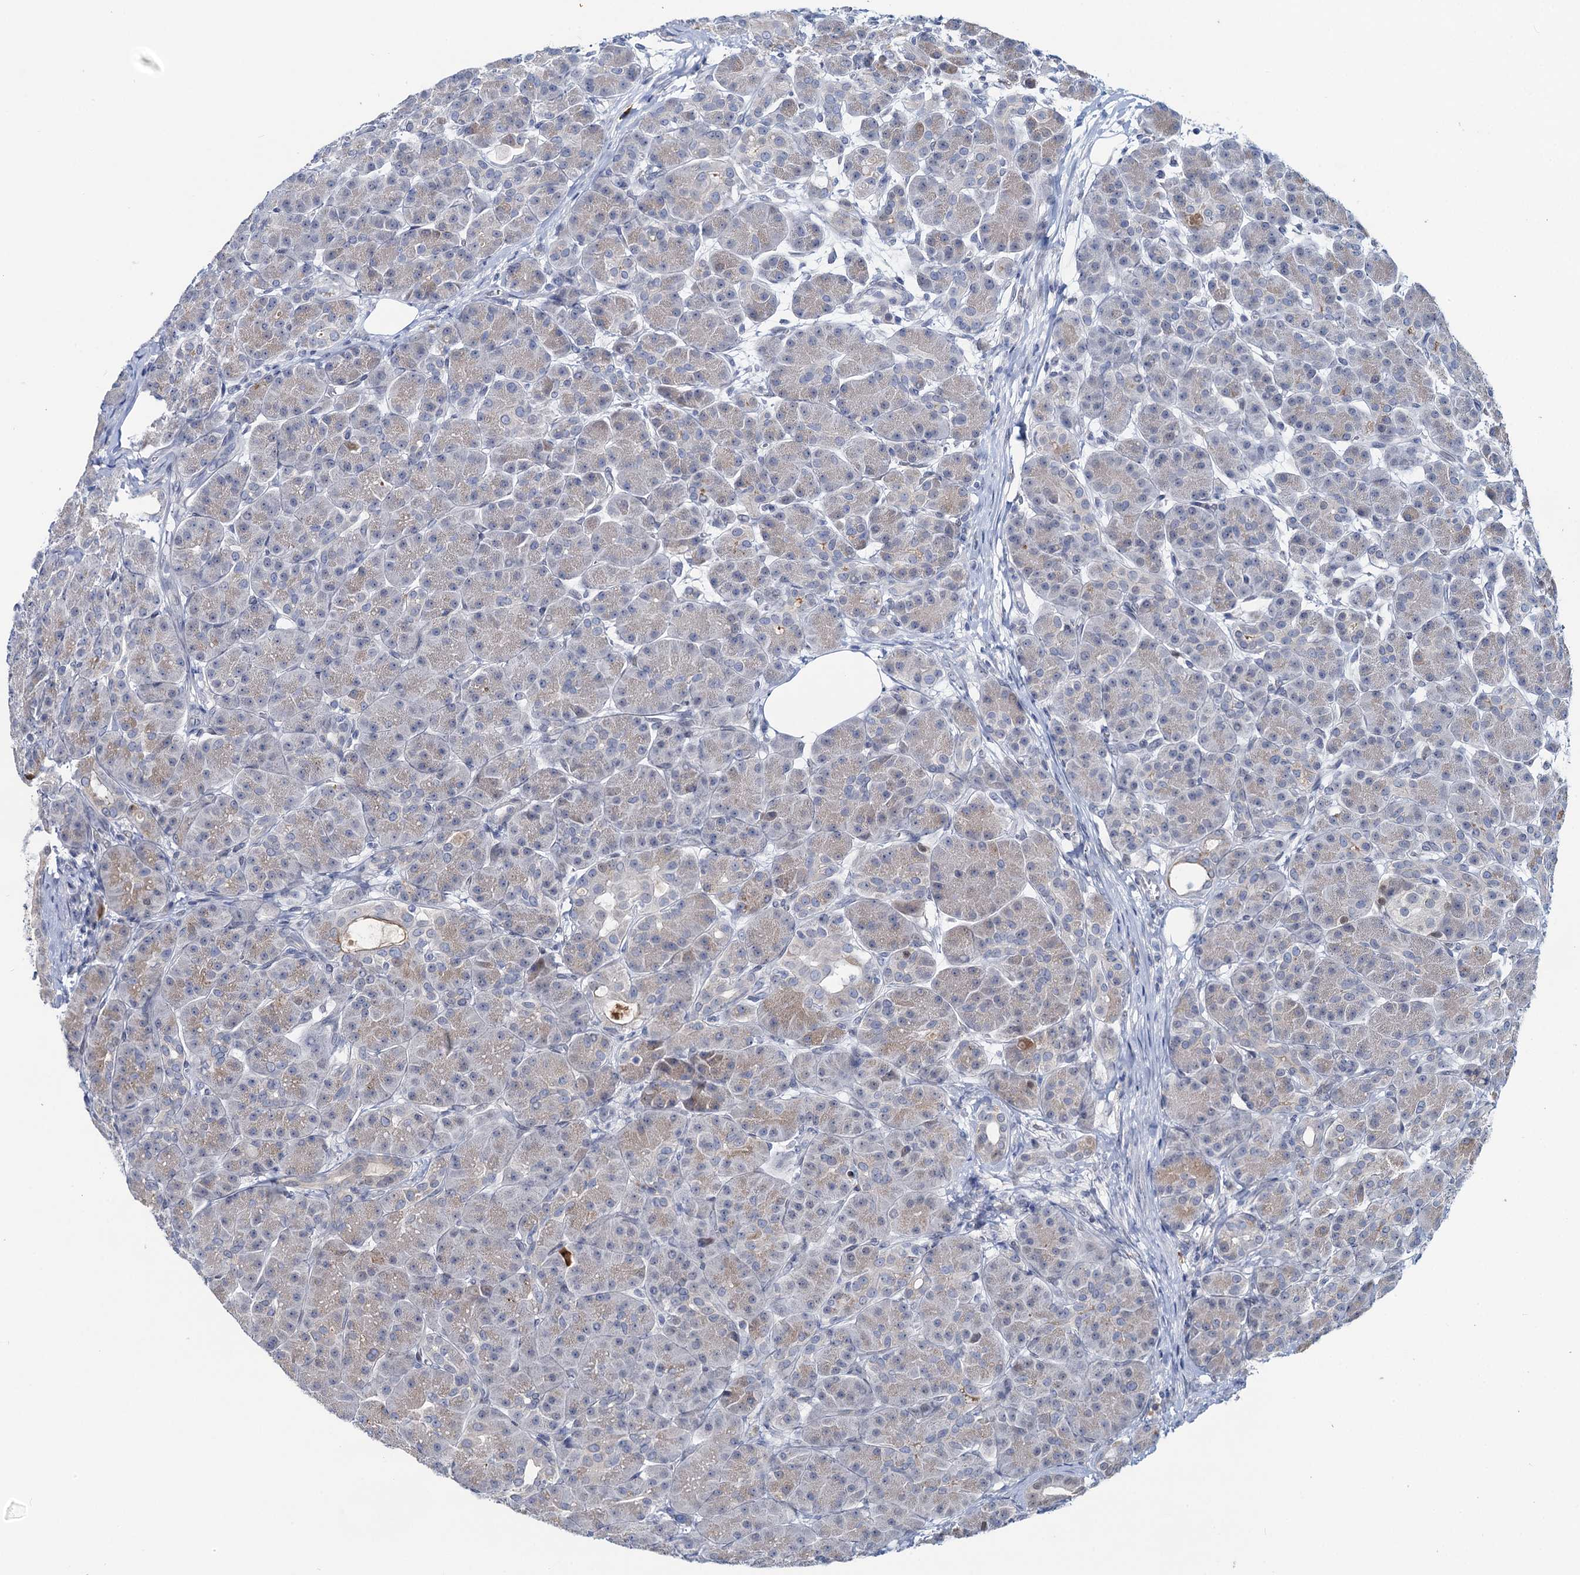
{"staining": {"intensity": "weak", "quantity": "<25%", "location": "cytoplasmic/membranous"}, "tissue": "pancreas", "cell_type": "Exocrine glandular cells", "image_type": "normal", "snomed": [{"axis": "morphology", "description": "Normal tissue, NOS"}, {"axis": "topography", "description": "Pancreas"}], "caption": "An IHC micrograph of normal pancreas is shown. There is no staining in exocrine glandular cells of pancreas. (DAB immunohistochemistry, high magnification).", "gene": "TOX3", "patient": {"sex": "male", "age": 63}}